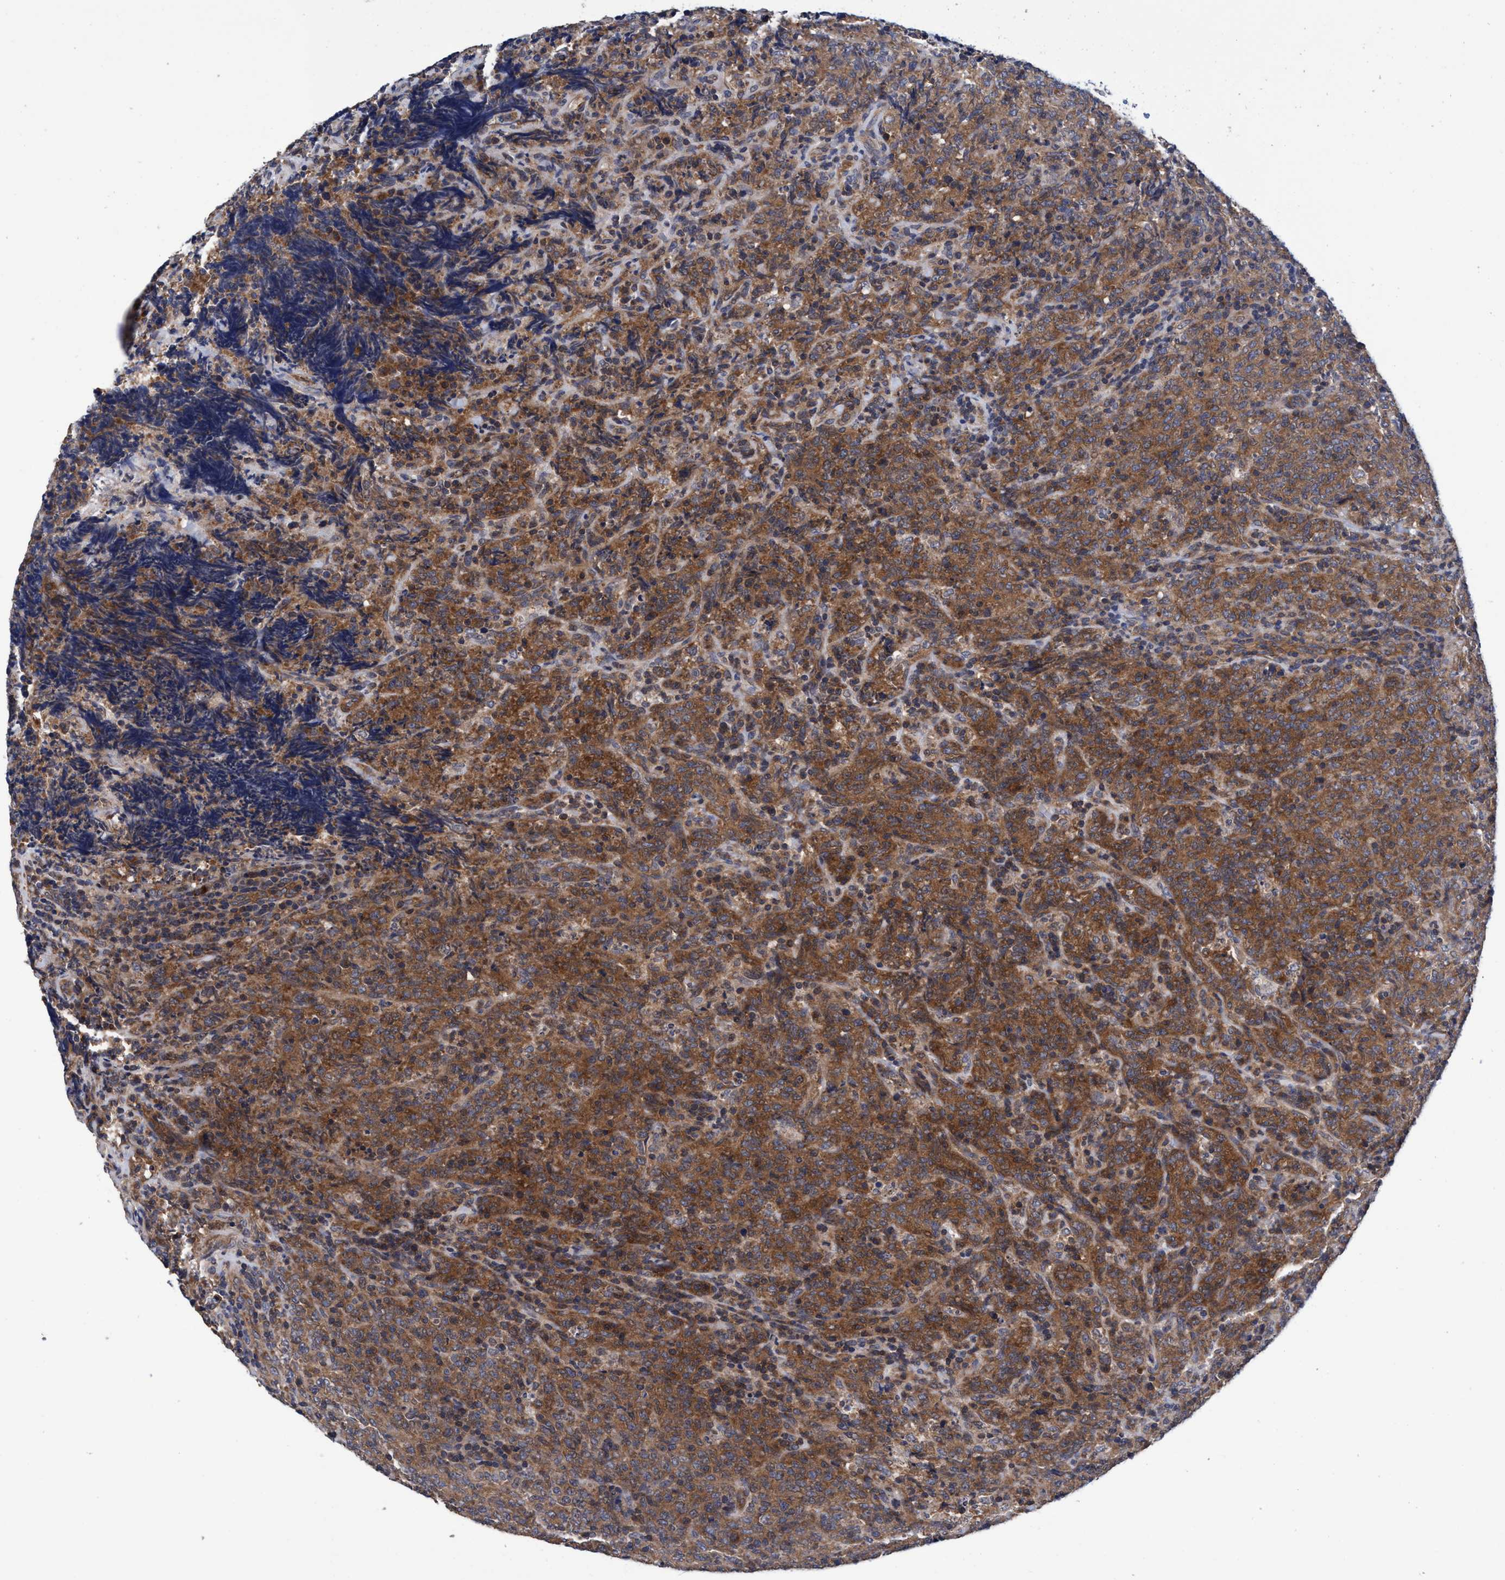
{"staining": {"intensity": "moderate", "quantity": ">75%", "location": "cytoplasmic/membranous"}, "tissue": "lymphoma", "cell_type": "Tumor cells", "image_type": "cancer", "snomed": [{"axis": "morphology", "description": "Malignant lymphoma, non-Hodgkin's type, High grade"}, {"axis": "topography", "description": "Tonsil"}], "caption": "Brown immunohistochemical staining in human high-grade malignant lymphoma, non-Hodgkin's type displays moderate cytoplasmic/membranous positivity in approximately >75% of tumor cells. Immunohistochemistry (ihc) stains the protein of interest in brown and the nuclei are stained blue.", "gene": "CALCOCO2", "patient": {"sex": "female", "age": 36}}